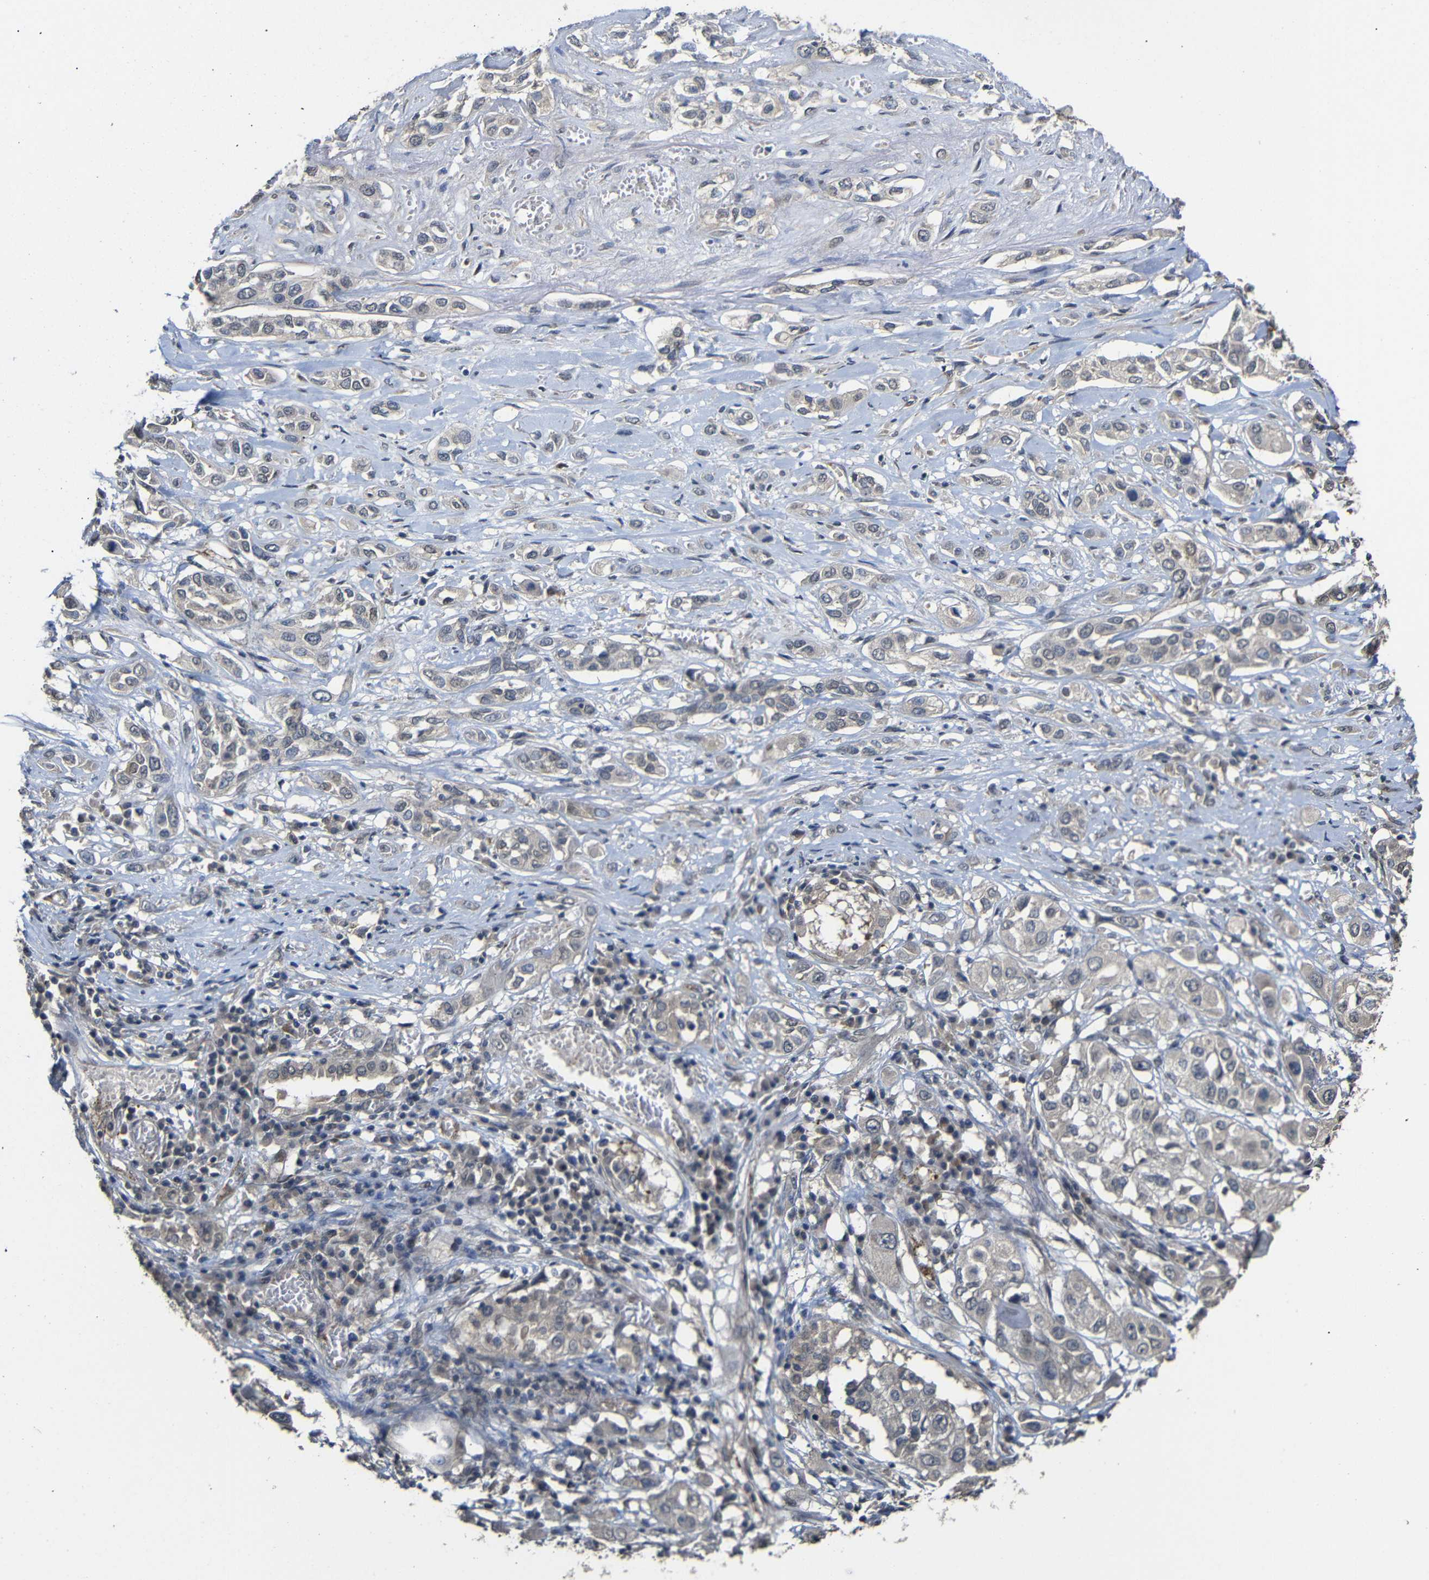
{"staining": {"intensity": "negative", "quantity": "none", "location": "none"}, "tissue": "lung cancer", "cell_type": "Tumor cells", "image_type": "cancer", "snomed": [{"axis": "morphology", "description": "Squamous cell carcinoma, NOS"}, {"axis": "topography", "description": "Lung"}], "caption": "This is a histopathology image of immunohistochemistry (IHC) staining of lung cancer (squamous cell carcinoma), which shows no expression in tumor cells. Brightfield microscopy of immunohistochemistry (IHC) stained with DAB (brown) and hematoxylin (blue), captured at high magnification.", "gene": "ATG12", "patient": {"sex": "male", "age": 71}}